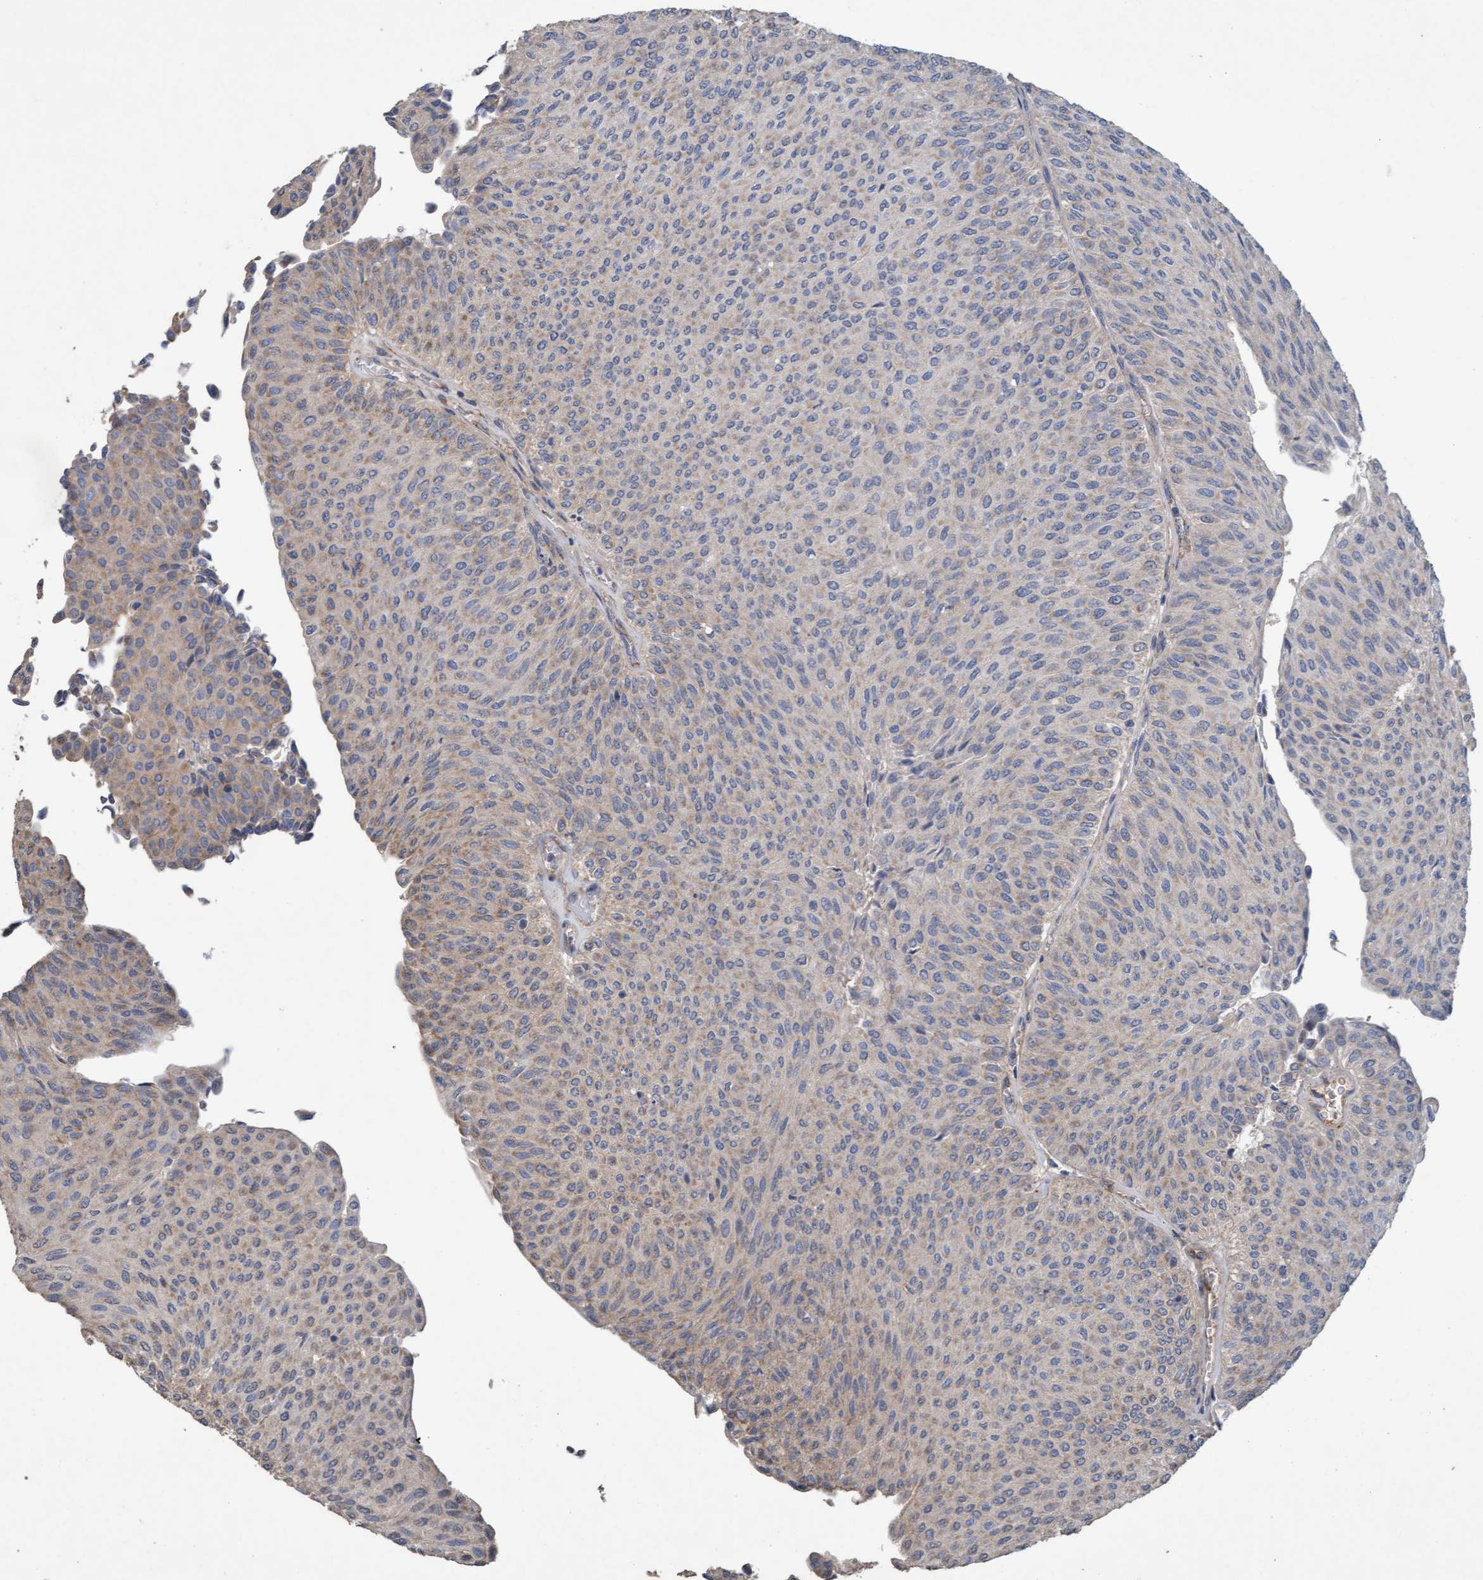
{"staining": {"intensity": "weak", "quantity": "25%-75%", "location": "cytoplasmic/membranous"}, "tissue": "urothelial cancer", "cell_type": "Tumor cells", "image_type": "cancer", "snomed": [{"axis": "morphology", "description": "Urothelial carcinoma, Low grade"}, {"axis": "topography", "description": "Urinary bladder"}], "caption": "Tumor cells demonstrate low levels of weak cytoplasmic/membranous positivity in about 25%-75% of cells in urothelial cancer. (DAB (3,3'-diaminobenzidine) = brown stain, brightfield microscopy at high magnification).", "gene": "DDHD2", "patient": {"sex": "male", "age": 78}}